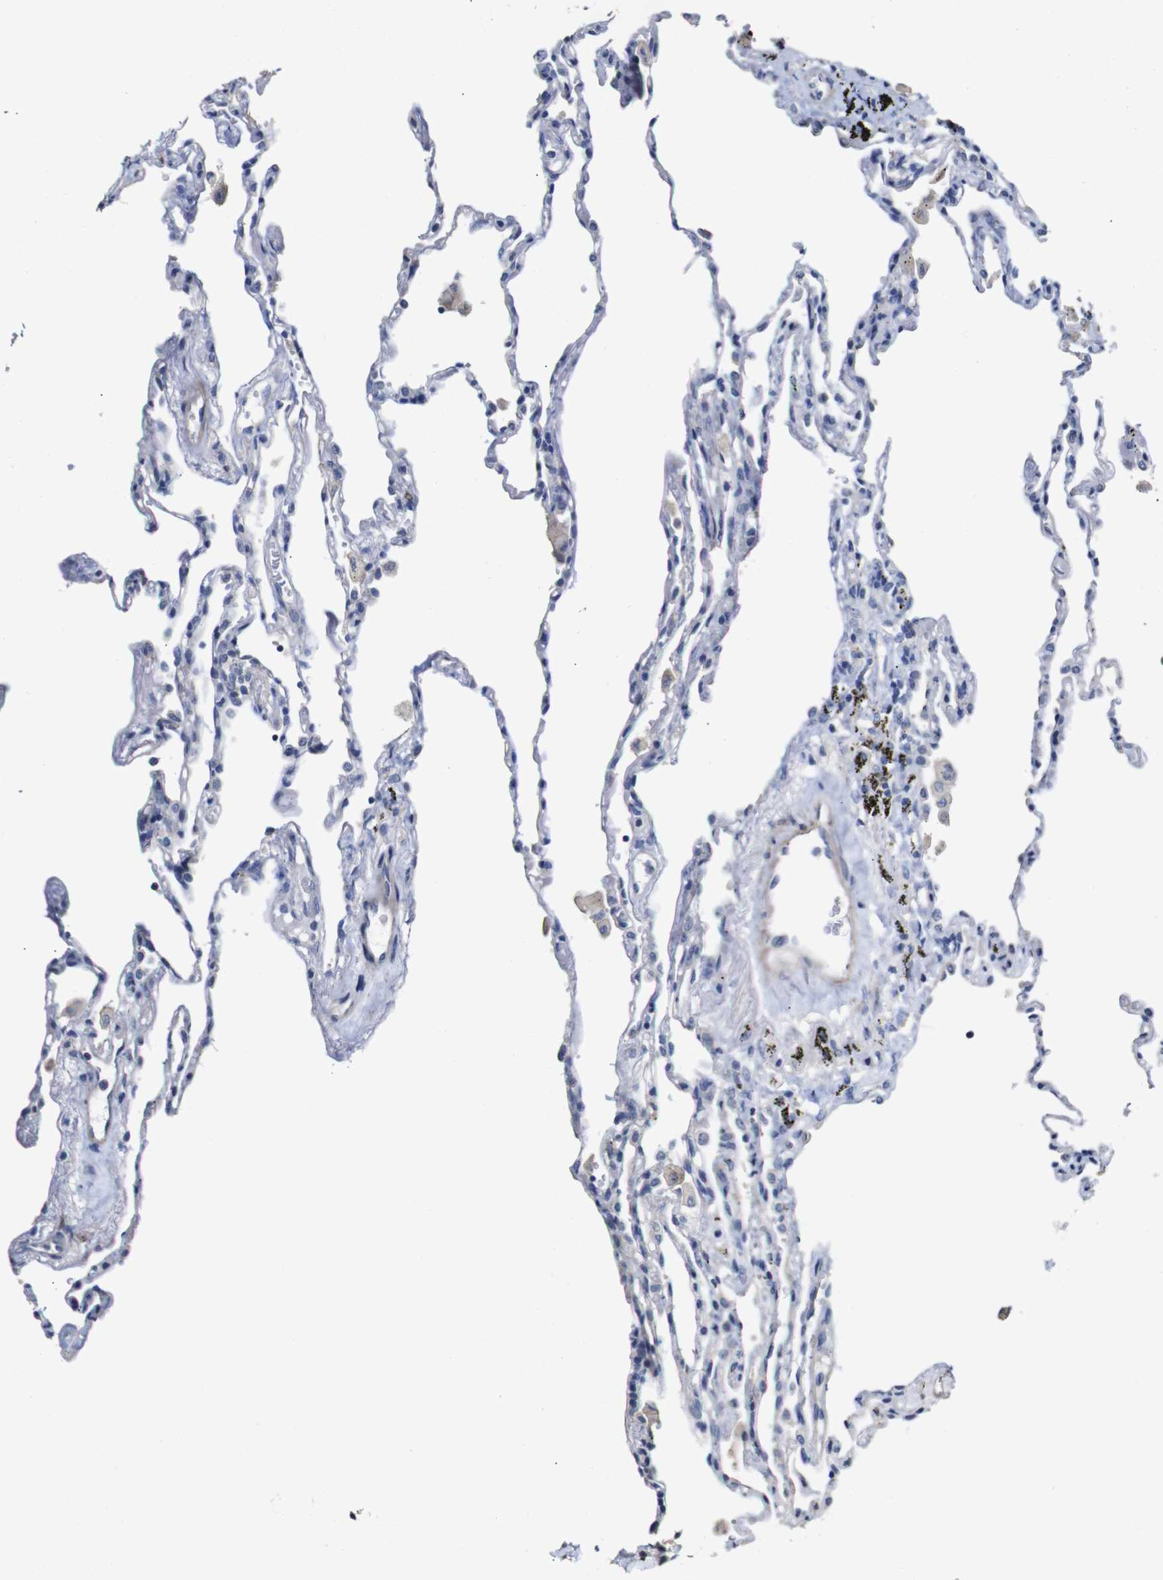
{"staining": {"intensity": "negative", "quantity": "none", "location": "none"}, "tissue": "lung", "cell_type": "Alveolar cells", "image_type": "normal", "snomed": [{"axis": "morphology", "description": "Normal tissue, NOS"}, {"axis": "topography", "description": "Lung"}], "caption": "Benign lung was stained to show a protein in brown. There is no significant staining in alveolar cells.", "gene": "TCEAL9", "patient": {"sex": "male", "age": 59}}